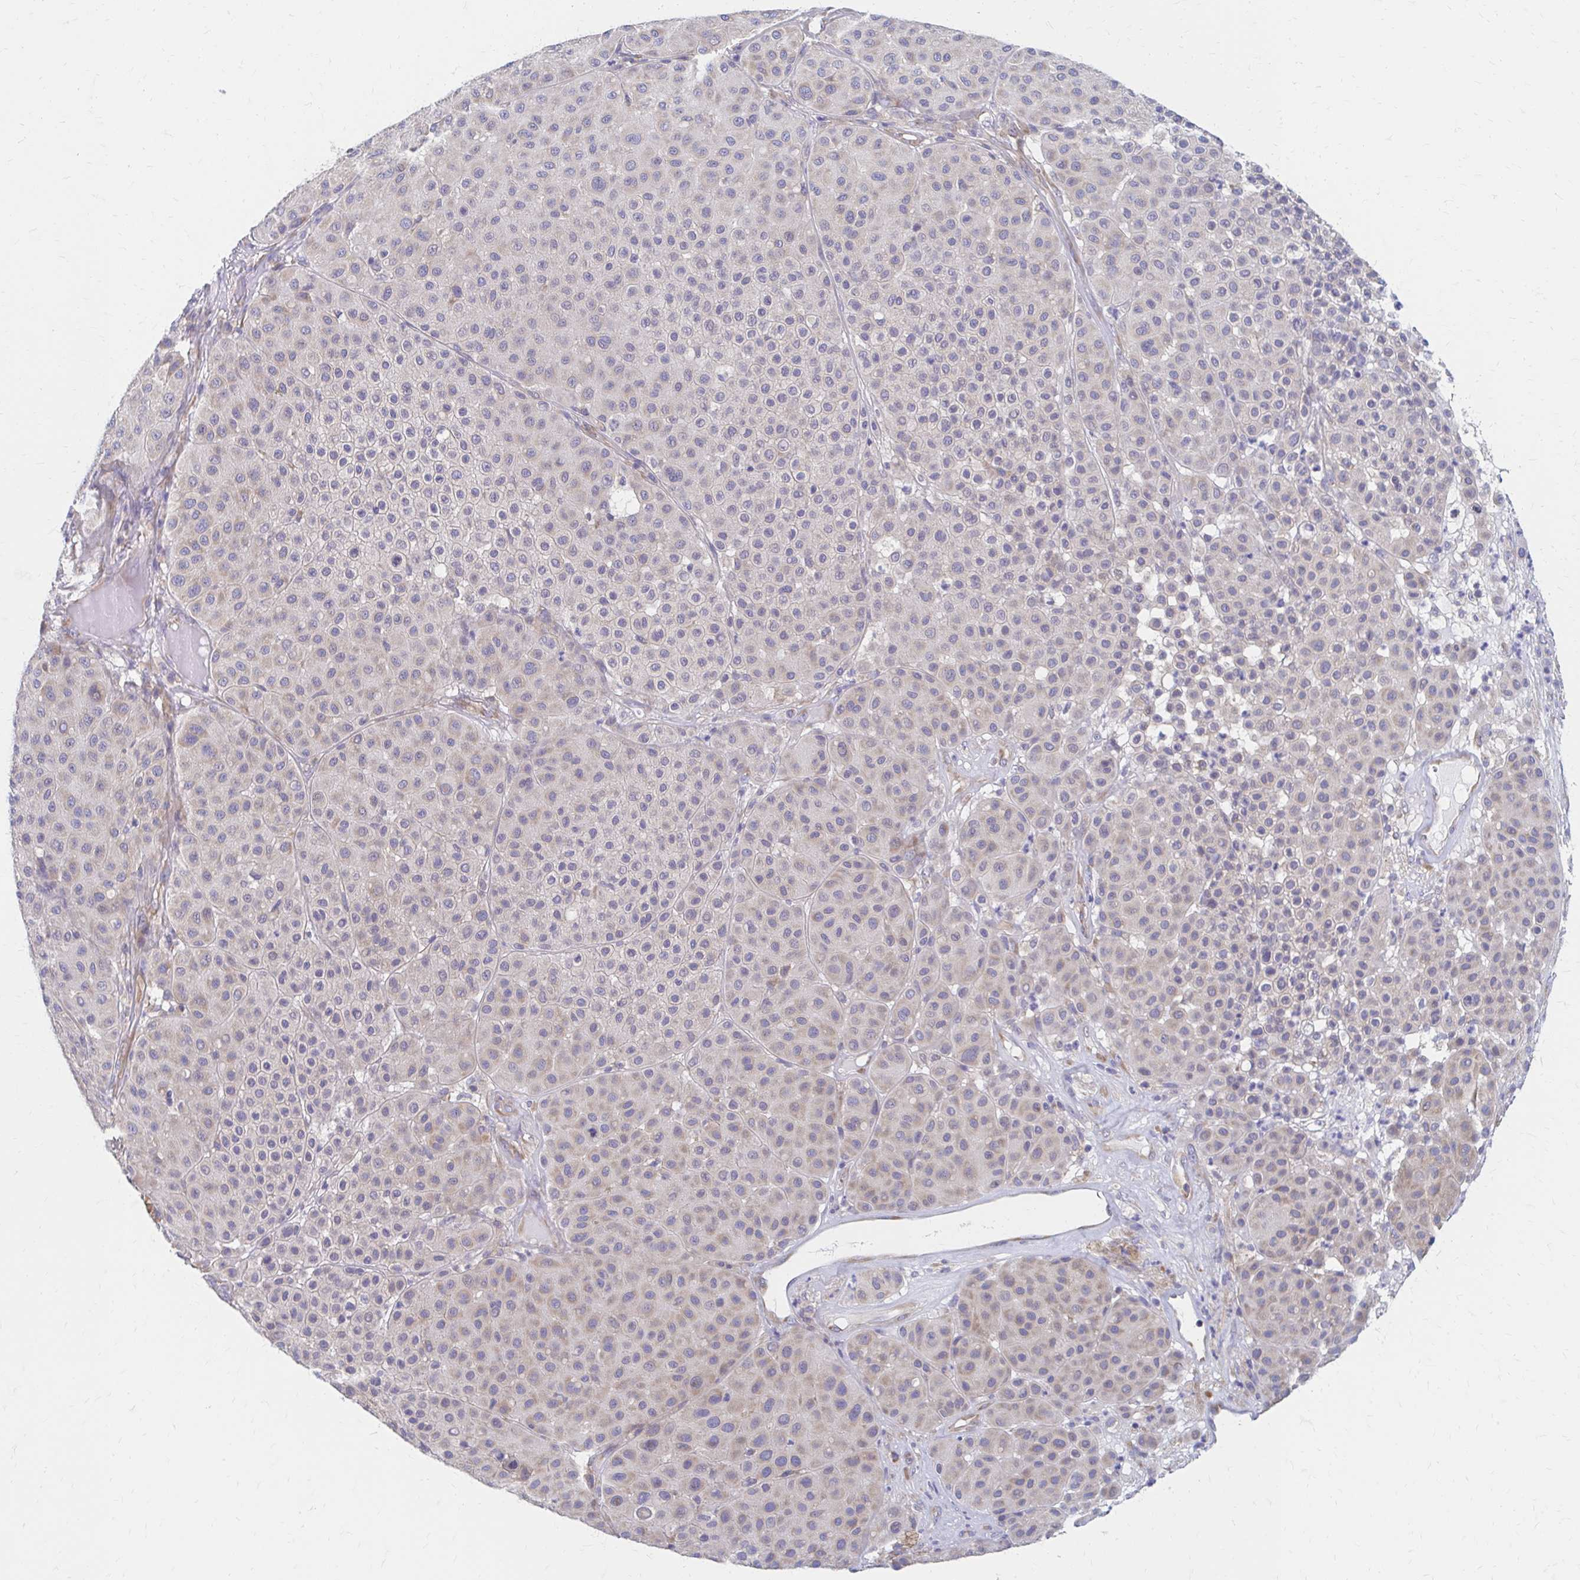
{"staining": {"intensity": "weak", "quantity": "<25%", "location": "cytoplasmic/membranous"}, "tissue": "melanoma", "cell_type": "Tumor cells", "image_type": "cancer", "snomed": [{"axis": "morphology", "description": "Malignant melanoma, Metastatic site"}, {"axis": "topography", "description": "Smooth muscle"}], "caption": "Immunohistochemical staining of human malignant melanoma (metastatic site) demonstrates no significant staining in tumor cells.", "gene": "RPL27A", "patient": {"sex": "male", "age": 41}}